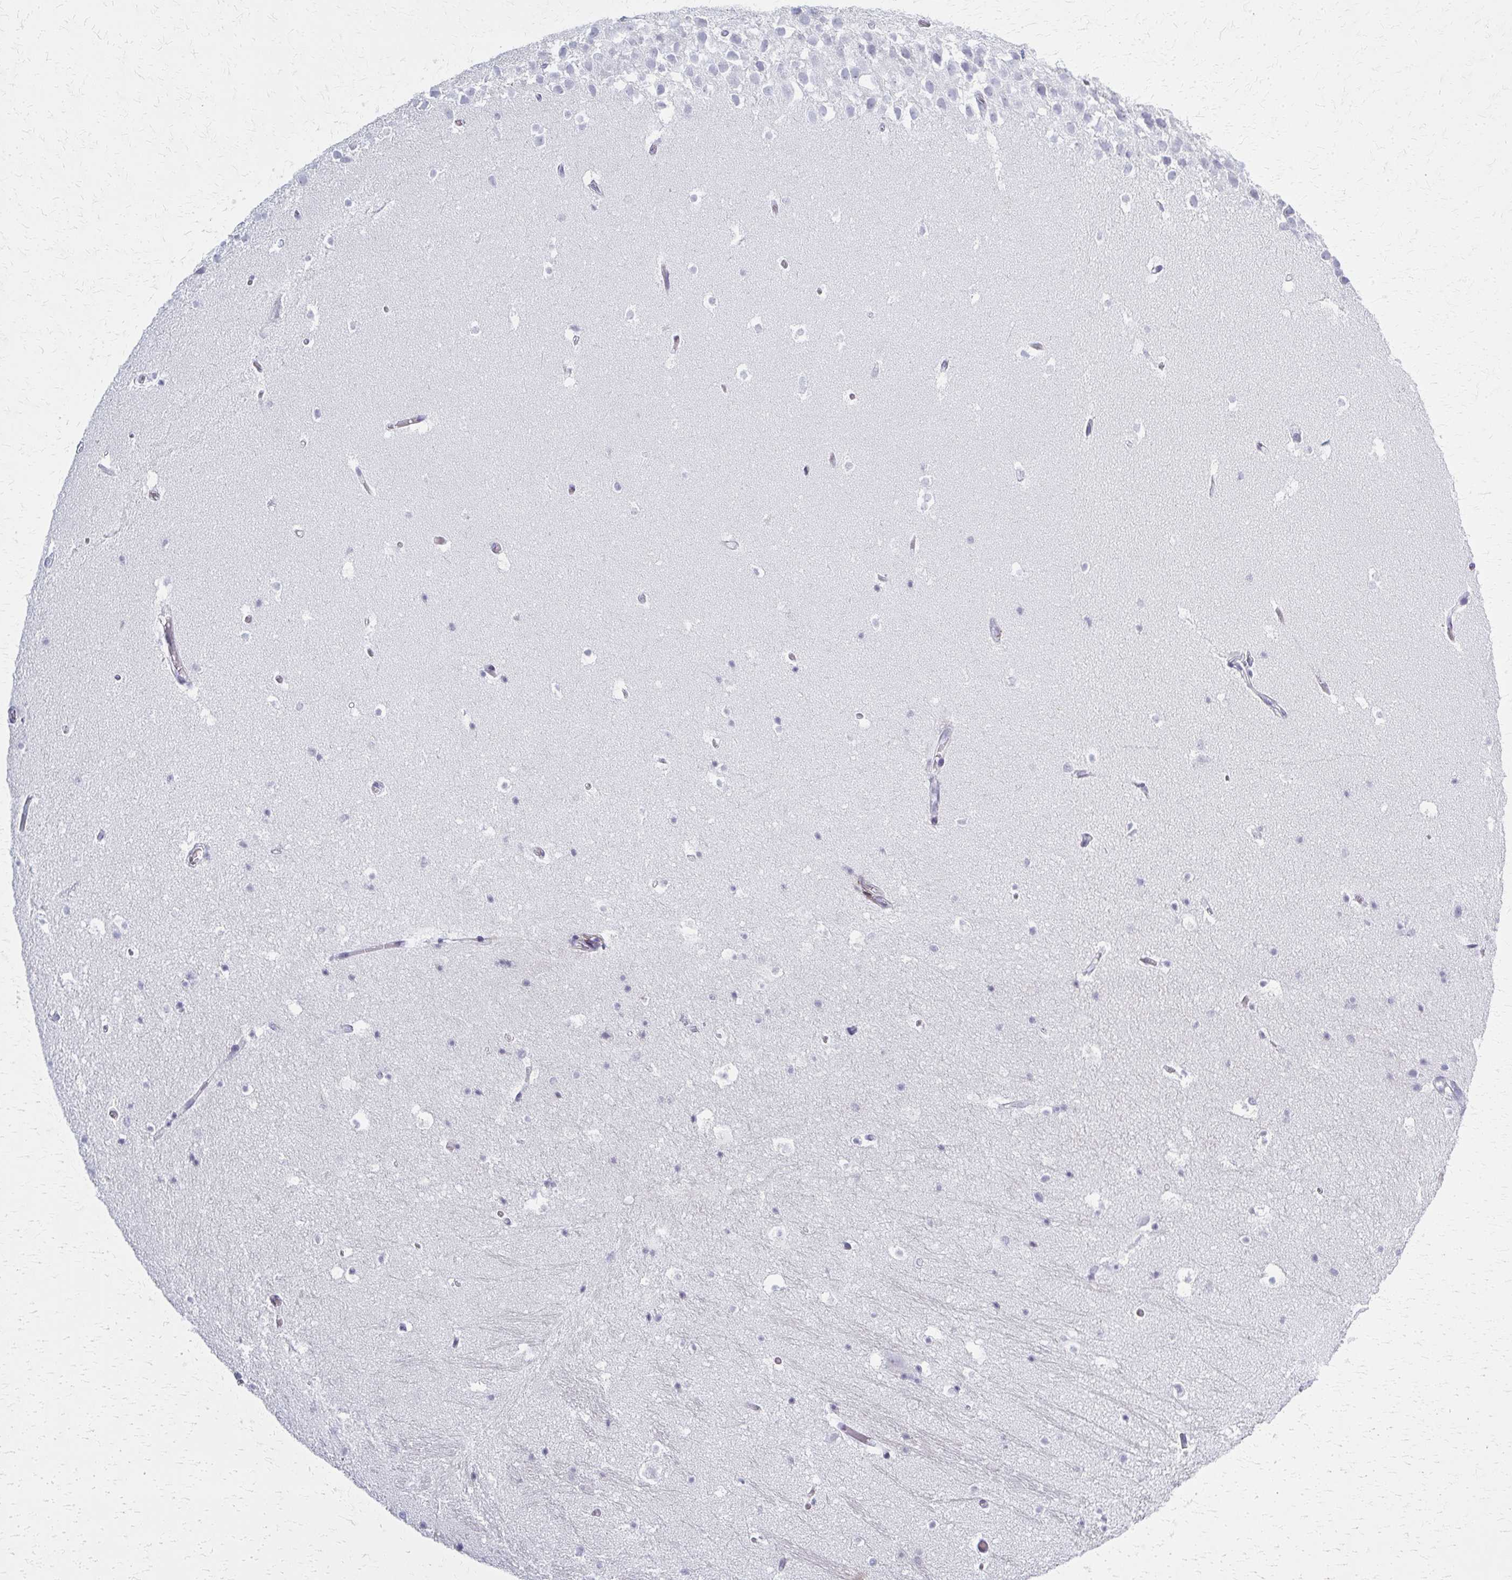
{"staining": {"intensity": "negative", "quantity": "none", "location": "none"}, "tissue": "hippocampus", "cell_type": "Glial cells", "image_type": "normal", "snomed": [{"axis": "morphology", "description": "Normal tissue, NOS"}, {"axis": "topography", "description": "Hippocampus"}], "caption": "Hippocampus stained for a protein using immunohistochemistry displays no positivity glial cells.", "gene": "CASQ2", "patient": {"sex": "male", "age": 26}}